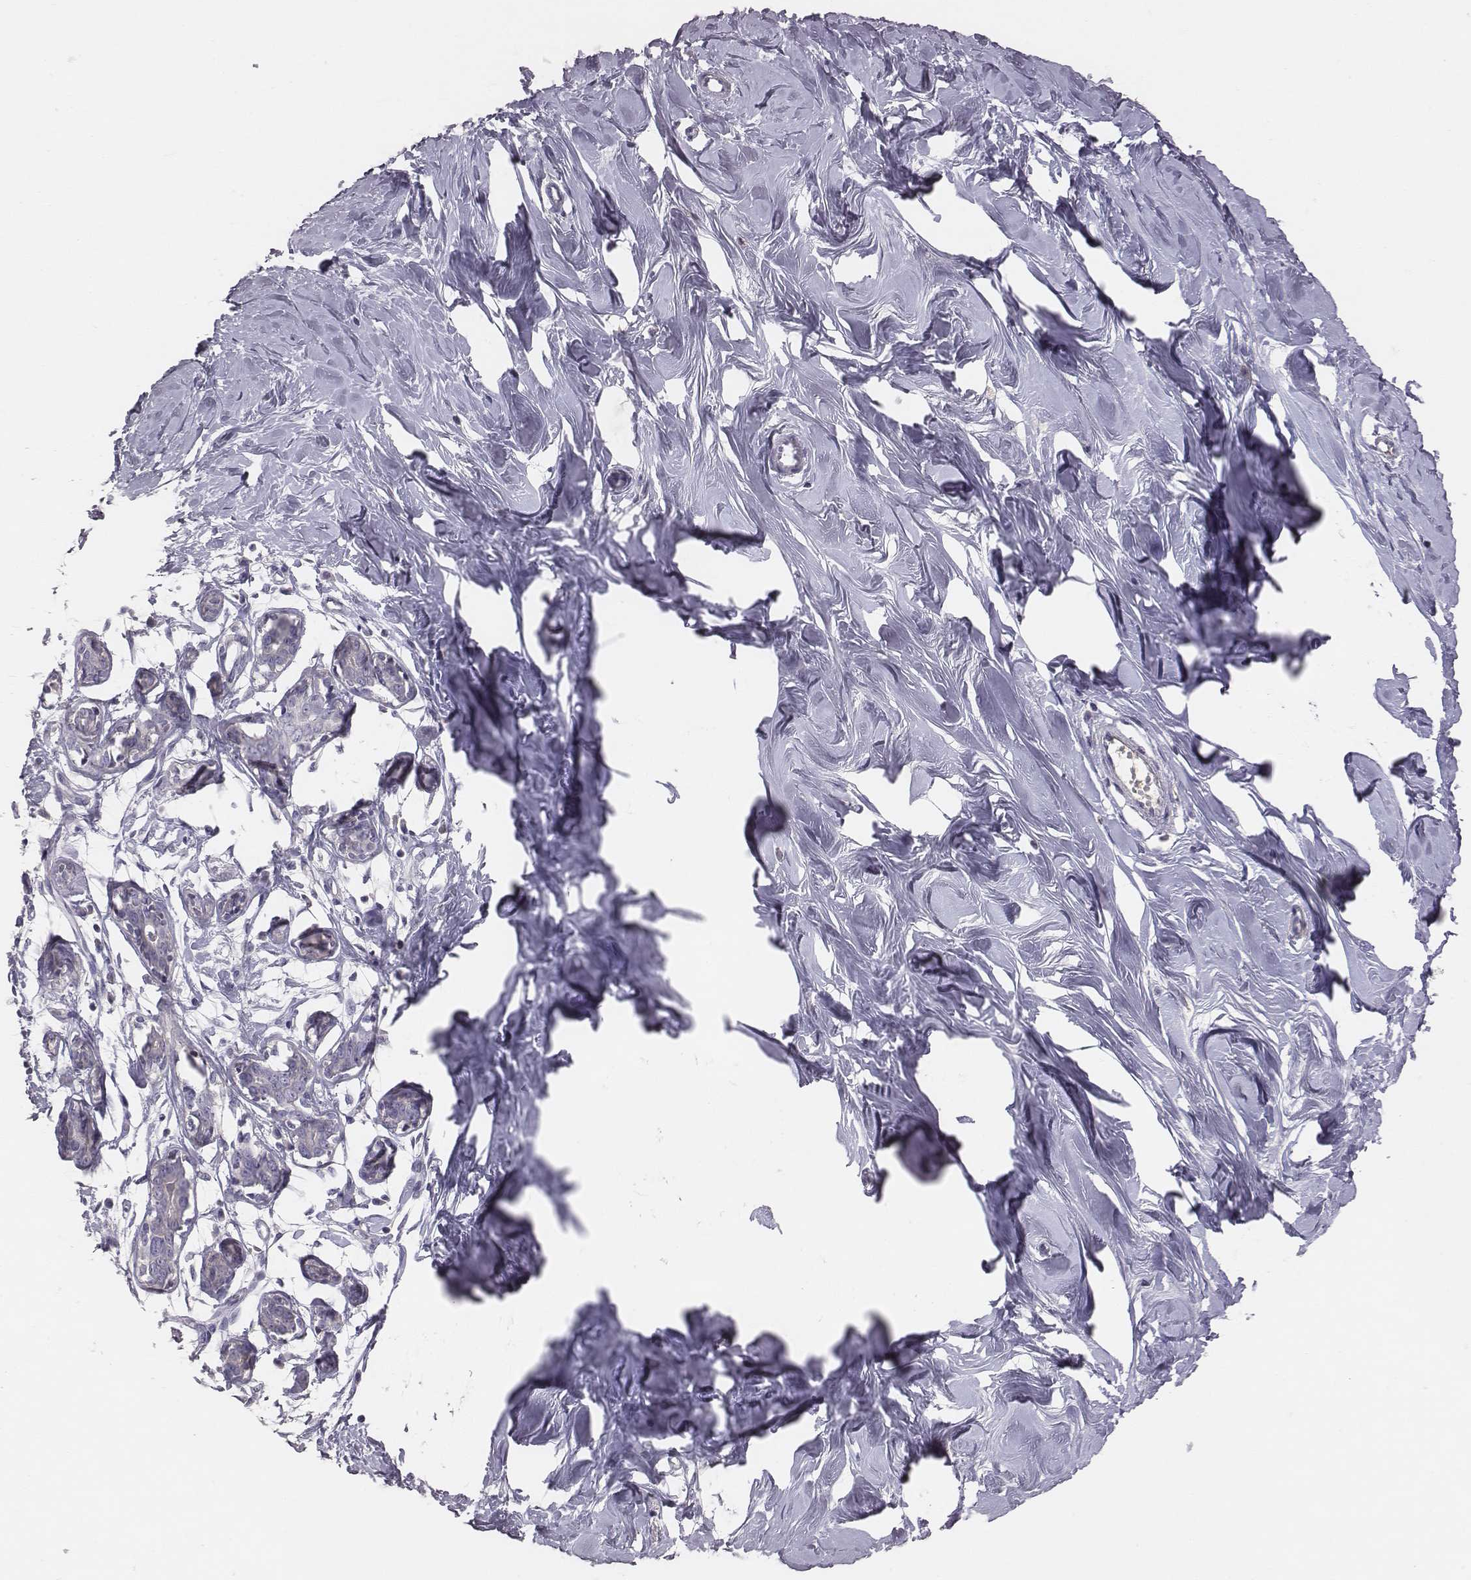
{"staining": {"intensity": "negative", "quantity": "none", "location": "none"}, "tissue": "breast", "cell_type": "Adipocytes", "image_type": "normal", "snomed": [{"axis": "morphology", "description": "Normal tissue, NOS"}, {"axis": "topography", "description": "Breast"}], "caption": "Benign breast was stained to show a protein in brown. There is no significant positivity in adipocytes. (DAB IHC, high magnification).", "gene": "EN1", "patient": {"sex": "female", "age": 27}}